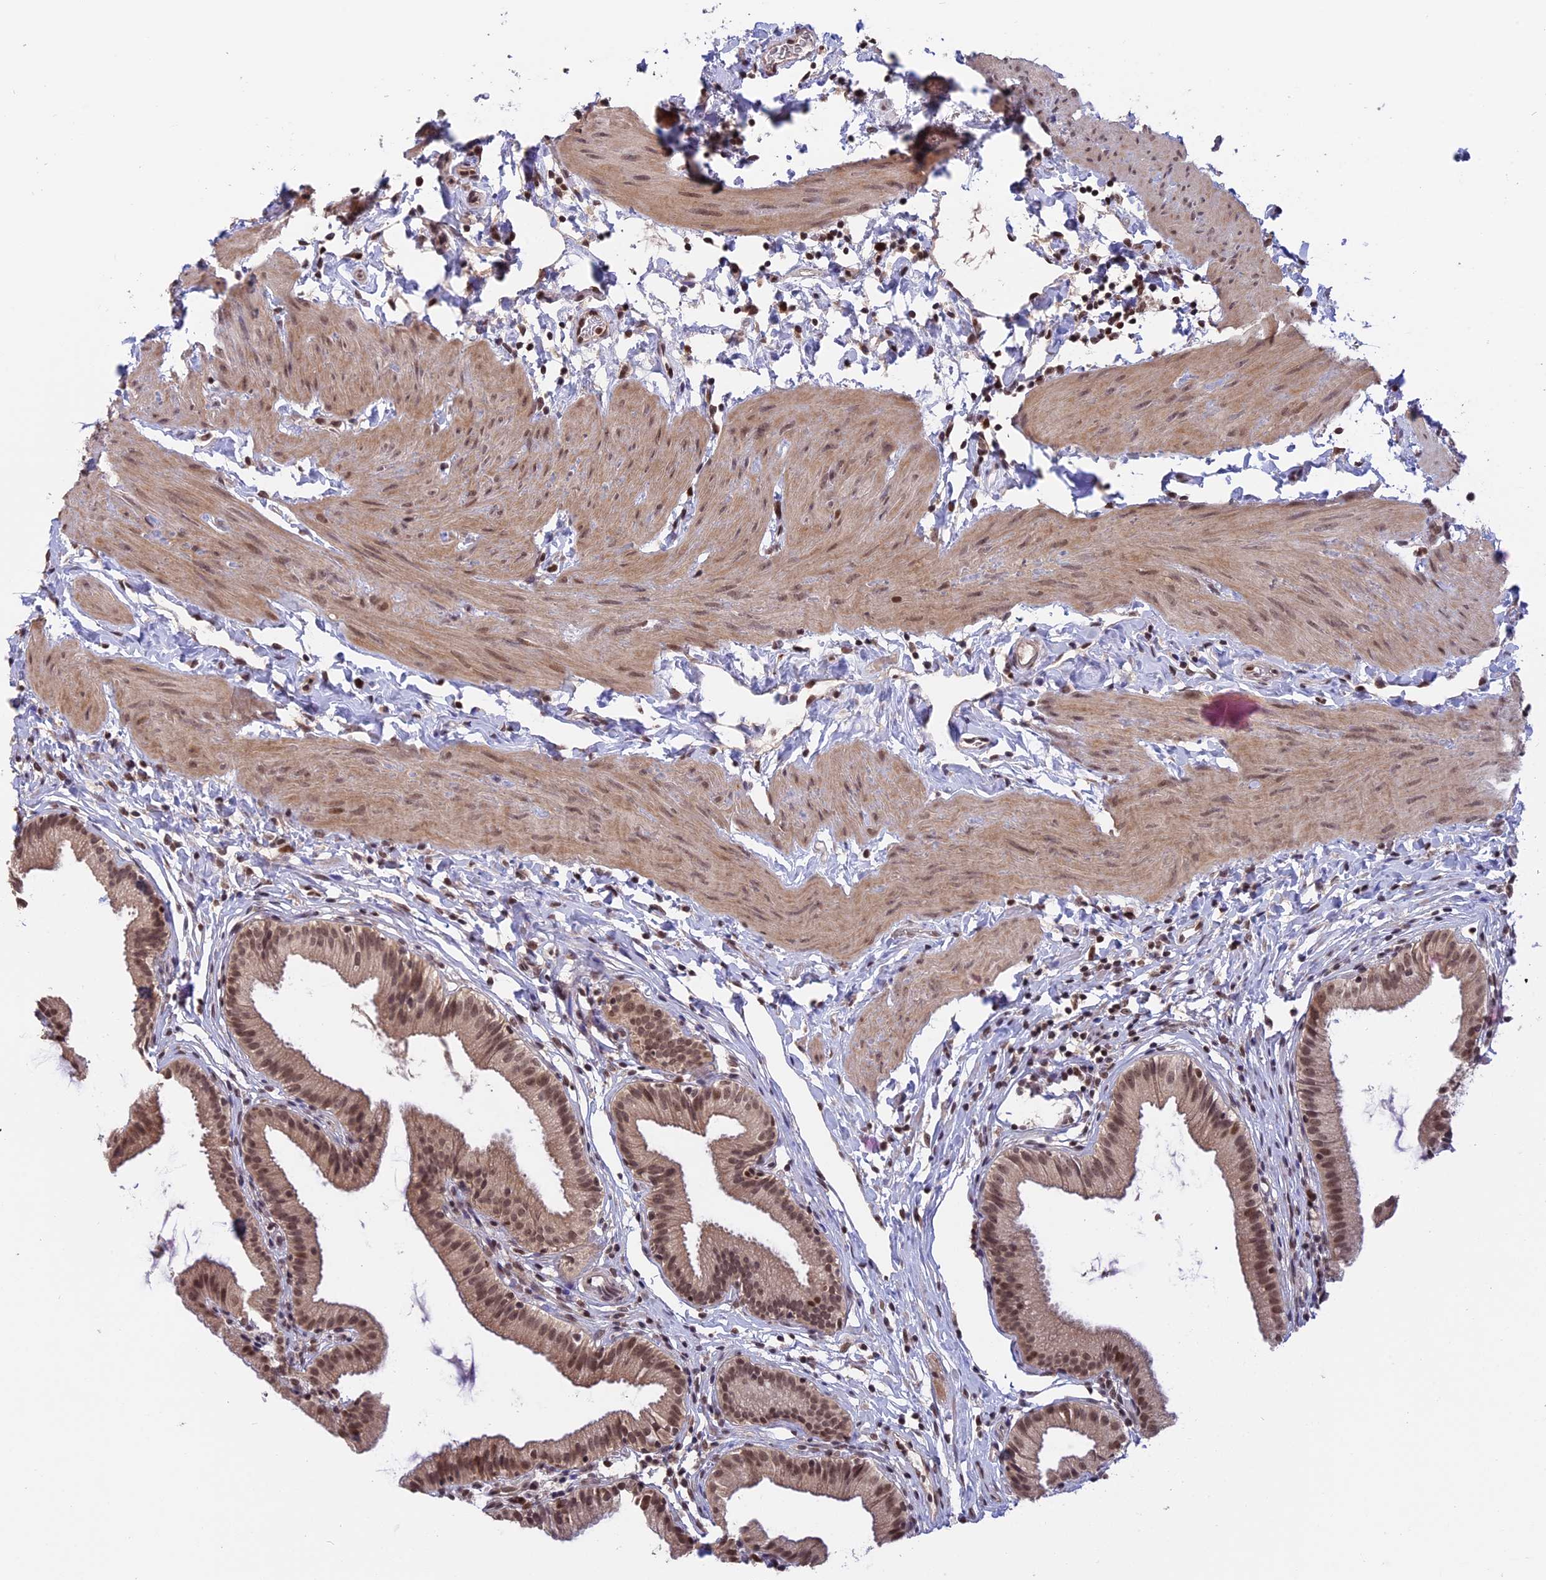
{"staining": {"intensity": "moderate", "quantity": ">75%", "location": "nuclear"}, "tissue": "gallbladder", "cell_type": "Glandular cells", "image_type": "normal", "snomed": [{"axis": "morphology", "description": "Normal tissue, NOS"}, {"axis": "topography", "description": "Gallbladder"}], "caption": "A high-resolution histopathology image shows immunohistochemistry (IHC) staining of normal gallbladder, which demonstrates moderate nuclear positivity in about >75% of glandular cells.", "gene": "RFC5", "patient": {"sex": "female", "age": 46}}